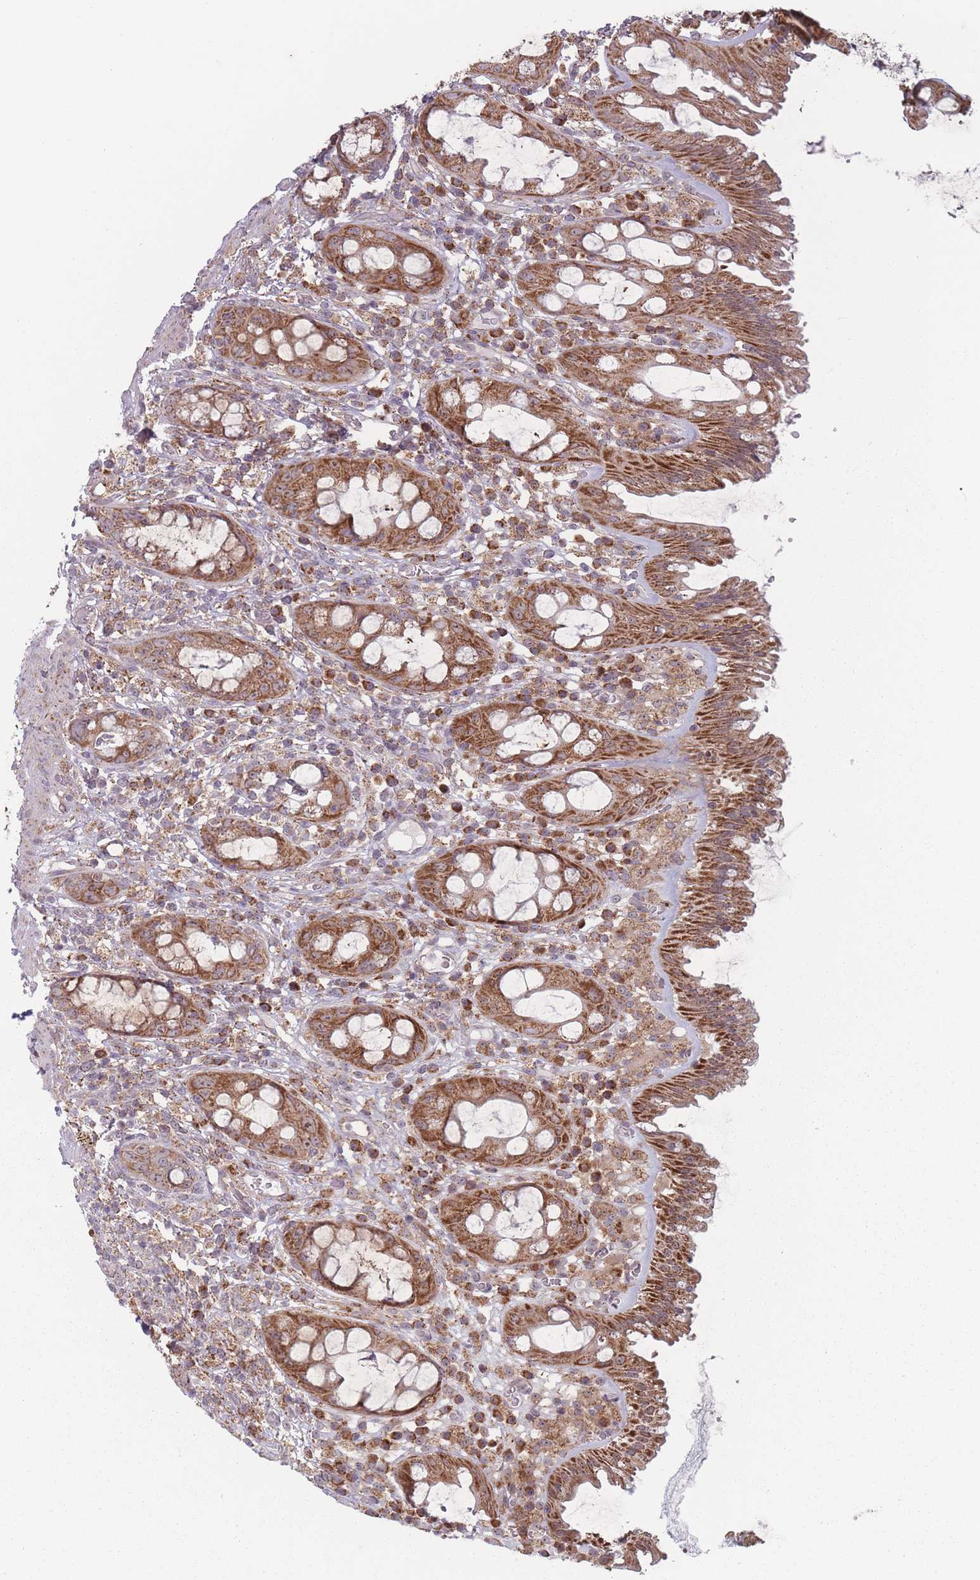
{"staining": {"intensity": "strong", "quantity": ">75%", "location": "cytoplasmic/membranous"}, "tissue": "rectum", "cell_type": "Glandular cells", "image_type": "normal", "snomed": [{"axis": "morphology", "description": "Normal tissue, NOS"}, {"axis": "topography", "description": "Rectum"}], "caption": "Protein staining of normal rectum exhibits strong cytoplasmic/membranous expression in approximately >75% of glandular cells.", "gene": "OR10Q1", "patient": {"sex": "female", "age": 57}}